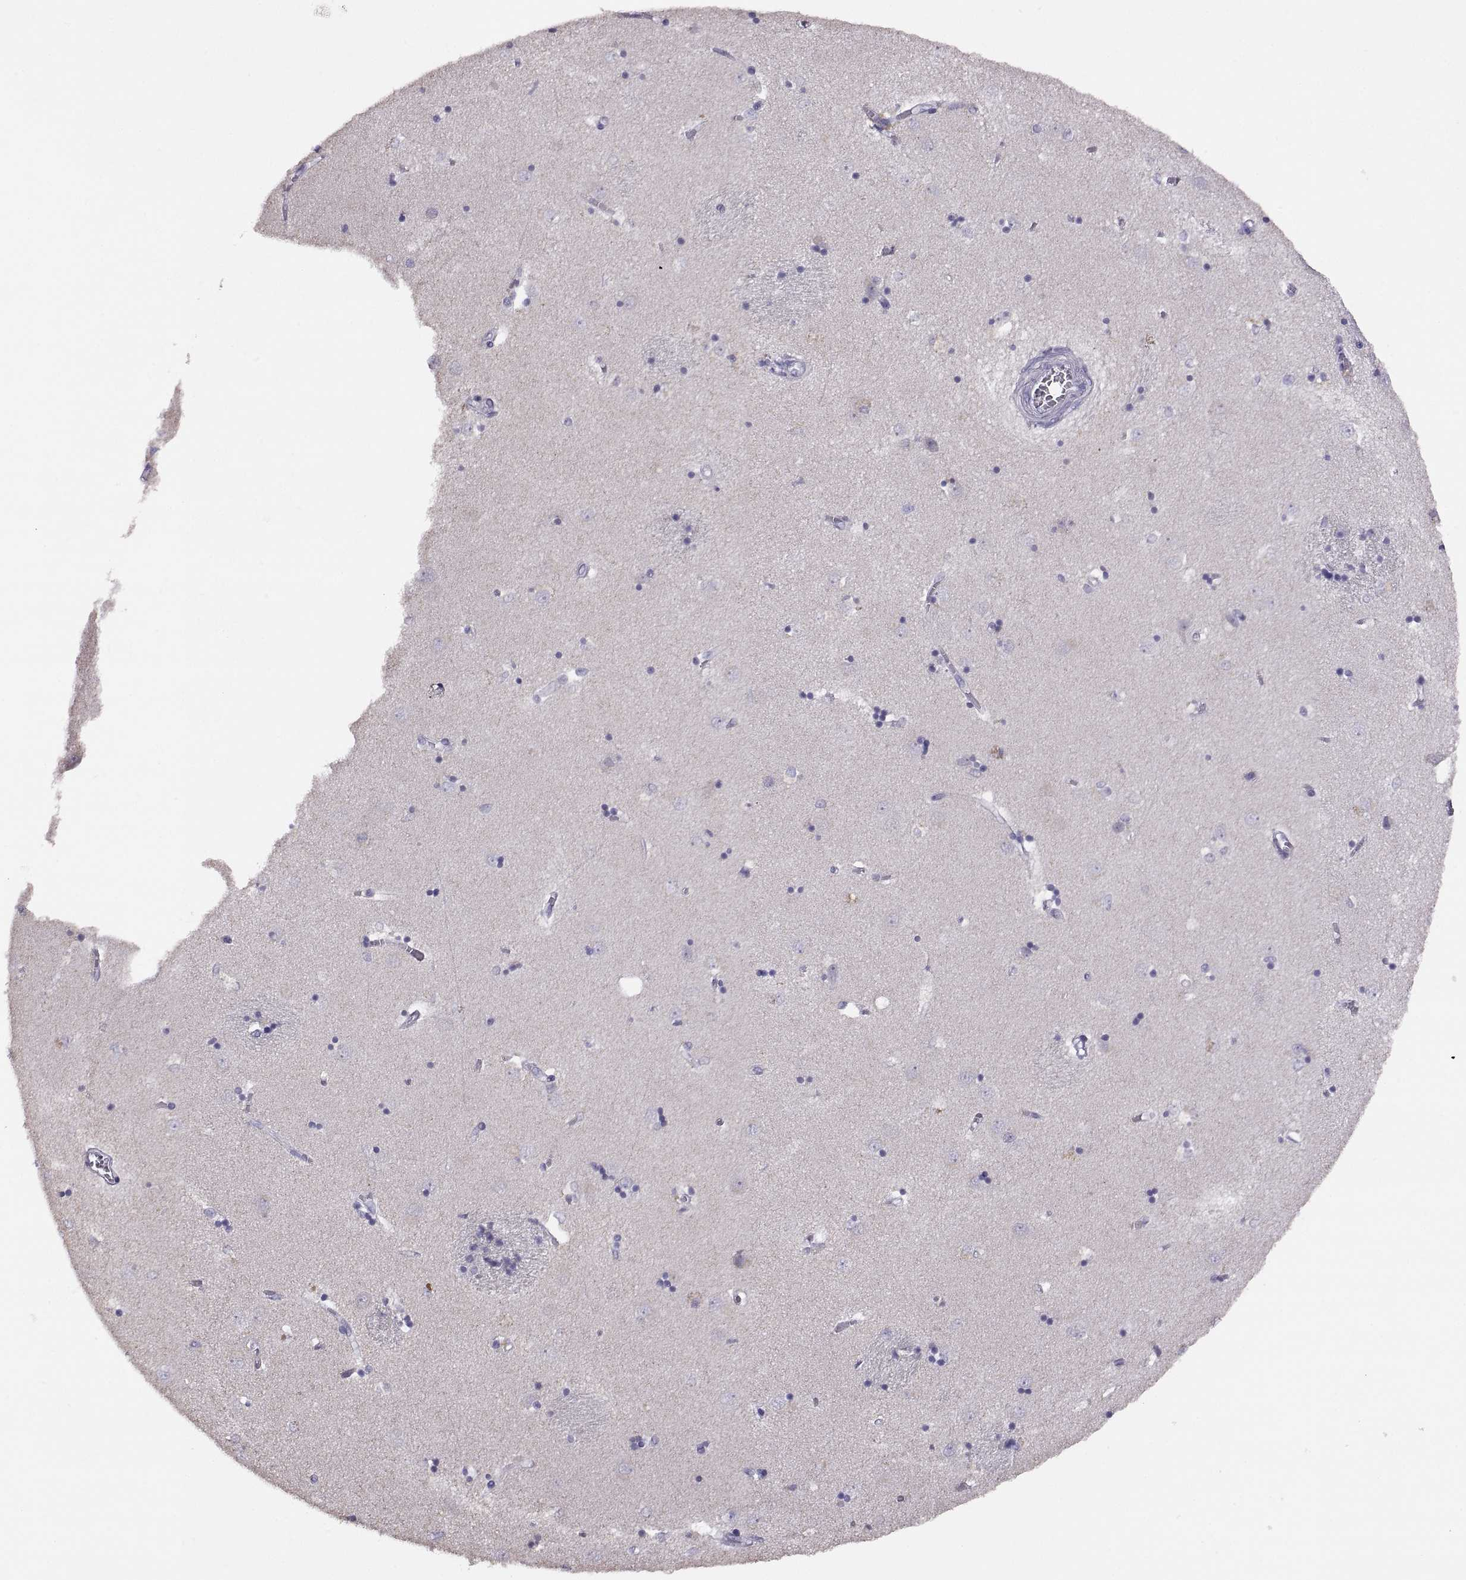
{"staining": {"intensity": "negative", "quantity": "none", "location": "none"}, "tissue": "caudate", "cell_type": "Glial cells", "image_type": "normal", "snomed": [{"axis": "morphology", "description": "Normal tissue, NOS"}, {"axis": "topography", "description": "Lateral ventricle wall"}], "caption": "The immunohistochemistry (IHC) micrograph has no significant expression in glial cells of caudate.", "gene": "TBX19", "patient": {"sex": "male", "age": 54}}